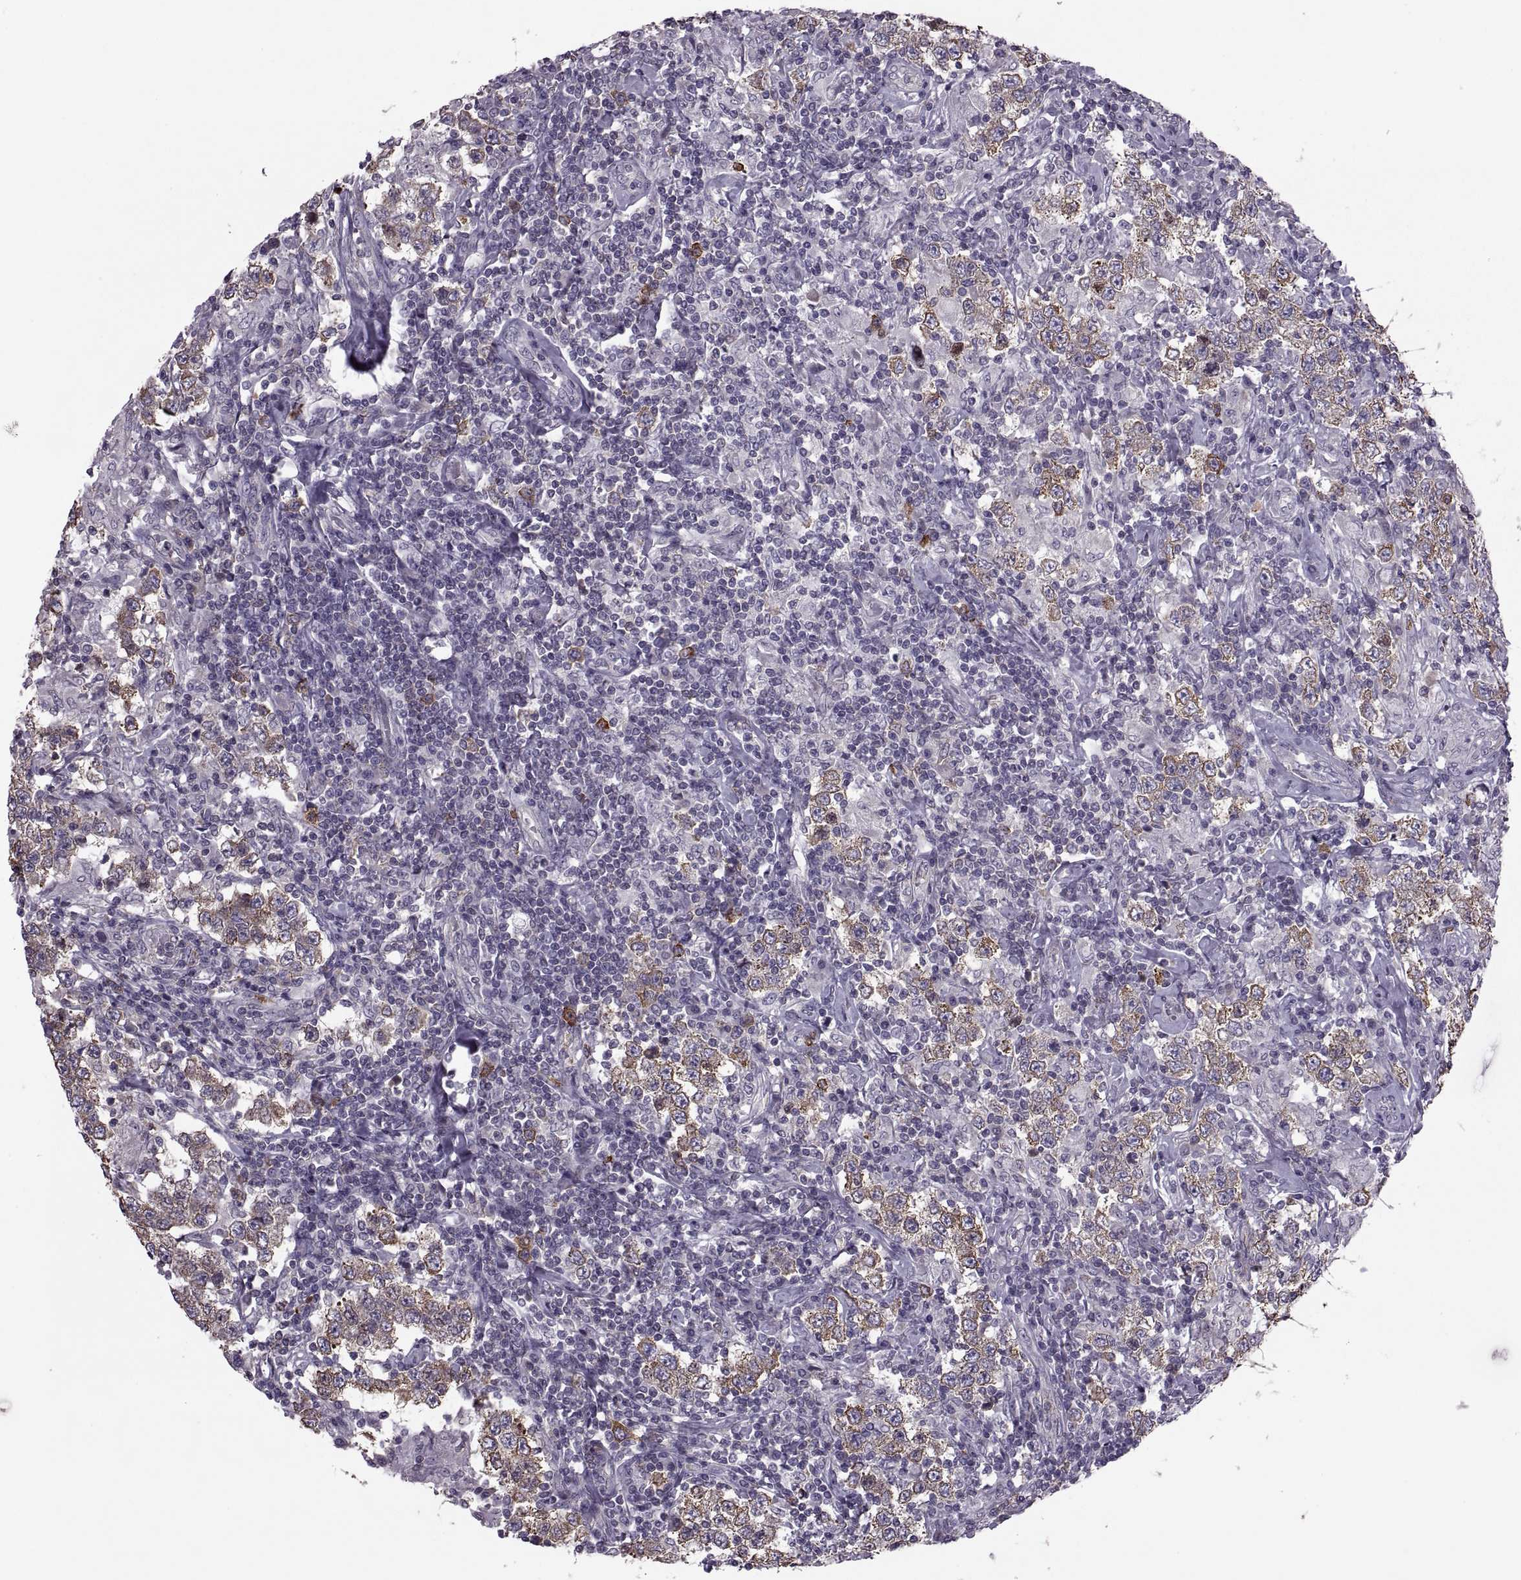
{"staining": {"intensity": "moderate", "quantity": "25%-75%", "location": "cytoplasmic/membranous"}, "tissue": "testis cancer", "cell_type": "Tumor cells", "image_type": "cancer", "snomed": [{"axis": "morphology", "description": "Seminoma, NOS"}, {"axis": "morphology", "description": "Carcinoma, Embryonal, NOS"}, {"axis": "topography", "description": "Testis"}], "caption": "Immunohistochemical staining of embryonal carcinoma (testis) shows moderate cytoplasmic/membranous protein expression in approximately 25%-75% of tumor cells.", "gene": "PABPC1", "patient": {"sex": "male", "age": 41}}